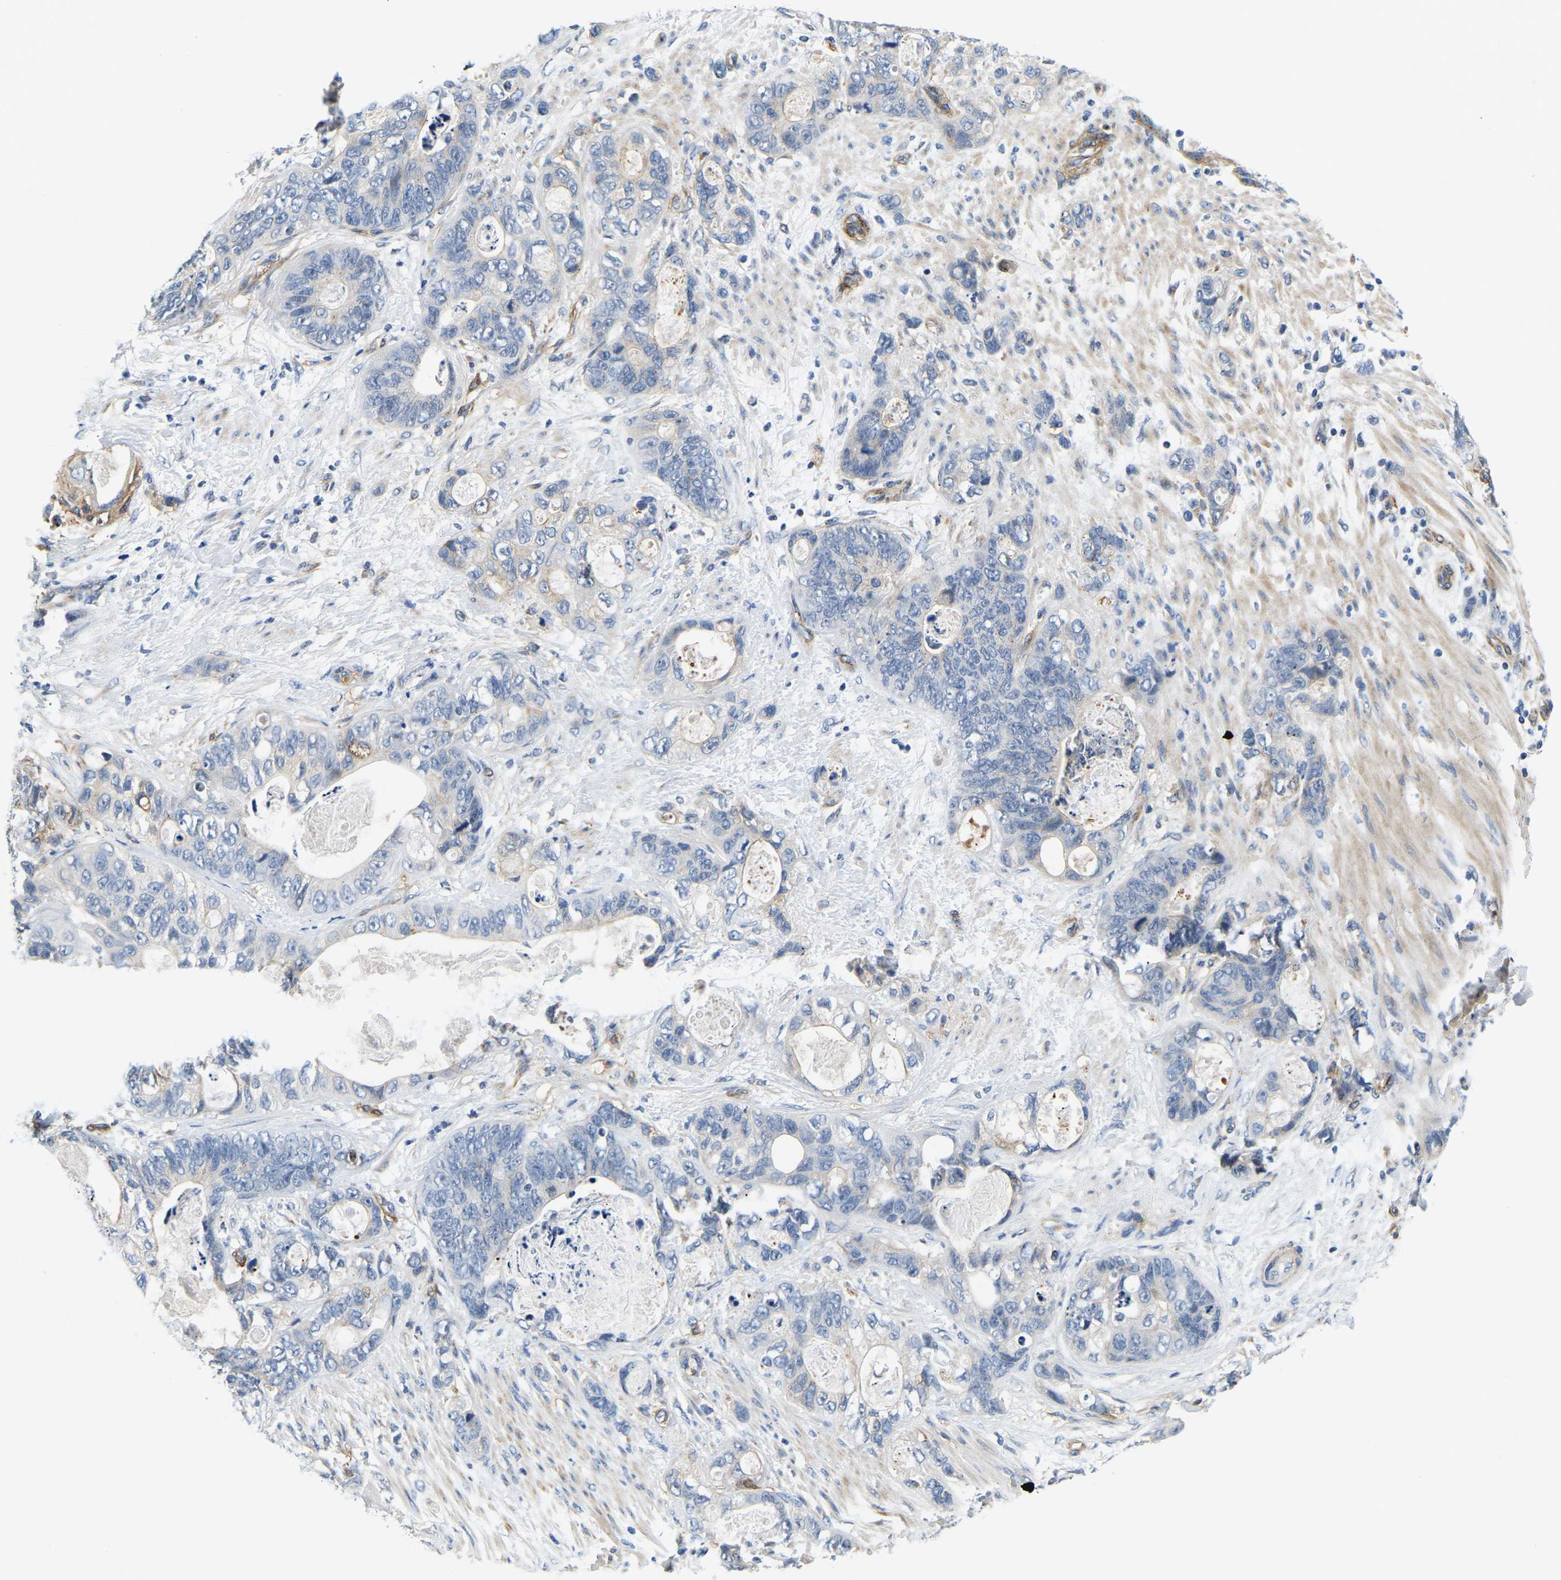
{"staining": {"intensity": "negative", "quantity": "none", "location": "none"}, "tissue": "stomach cancer", "cell_type": "Tumor cells", "image_type": "cancer", "snomed": [{"axis": "morphology", "description": "Normal tissue, NOS"}, {"axis": "morphology", "description": "Adenocarcinoma, NOS"}, {"axis": "topography", "description": "Stomach"}], "caption": "Immunohistochemistry of adenocarcinoma (stomach) shows no expression in tumor cells.", "gene": "LIAS", "patient": {"sex": "female", "age": 89}}